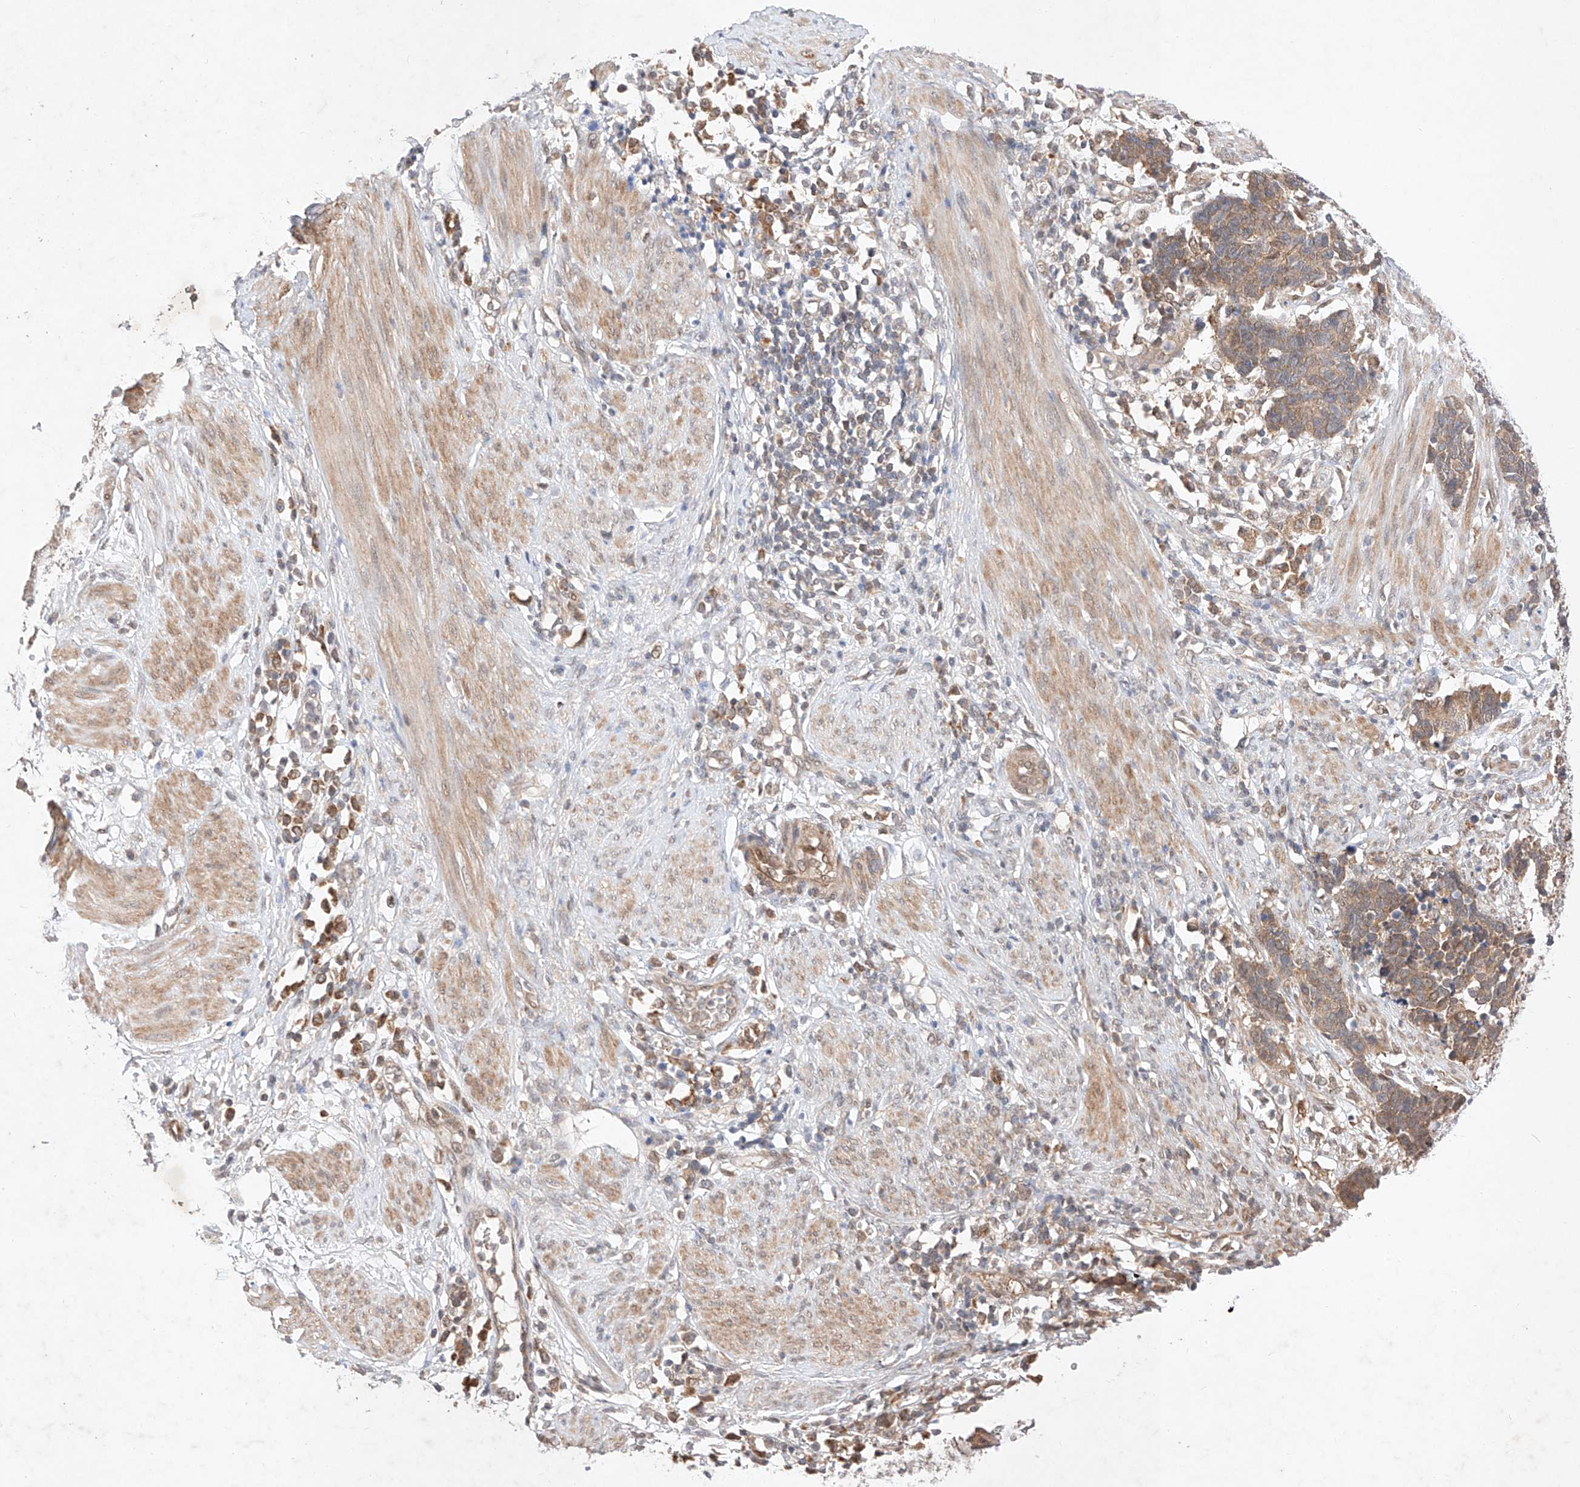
{"staining": {"intensity": "moderate", "quantity": ">75%", "location": "cytoplasmic/membranous"}, "tissue": "cervical cancer", "cell_type": "Tumor cells", "image_type": "cancer", "snomed": [{"axis": "morphology", "description": "Squamous cell carcinoma, NOS"}, {"axis": "topography", "description": "Cervix"}], "caption": "IHC of human squamous cell carcinoma (cervical) demonstrates medium levels of moderate cytoplasmic/membranous positivity in approximately >75% of tumor cells.", "gene": "ZNF124", "patient": {"sex": "female", "age": 35}}